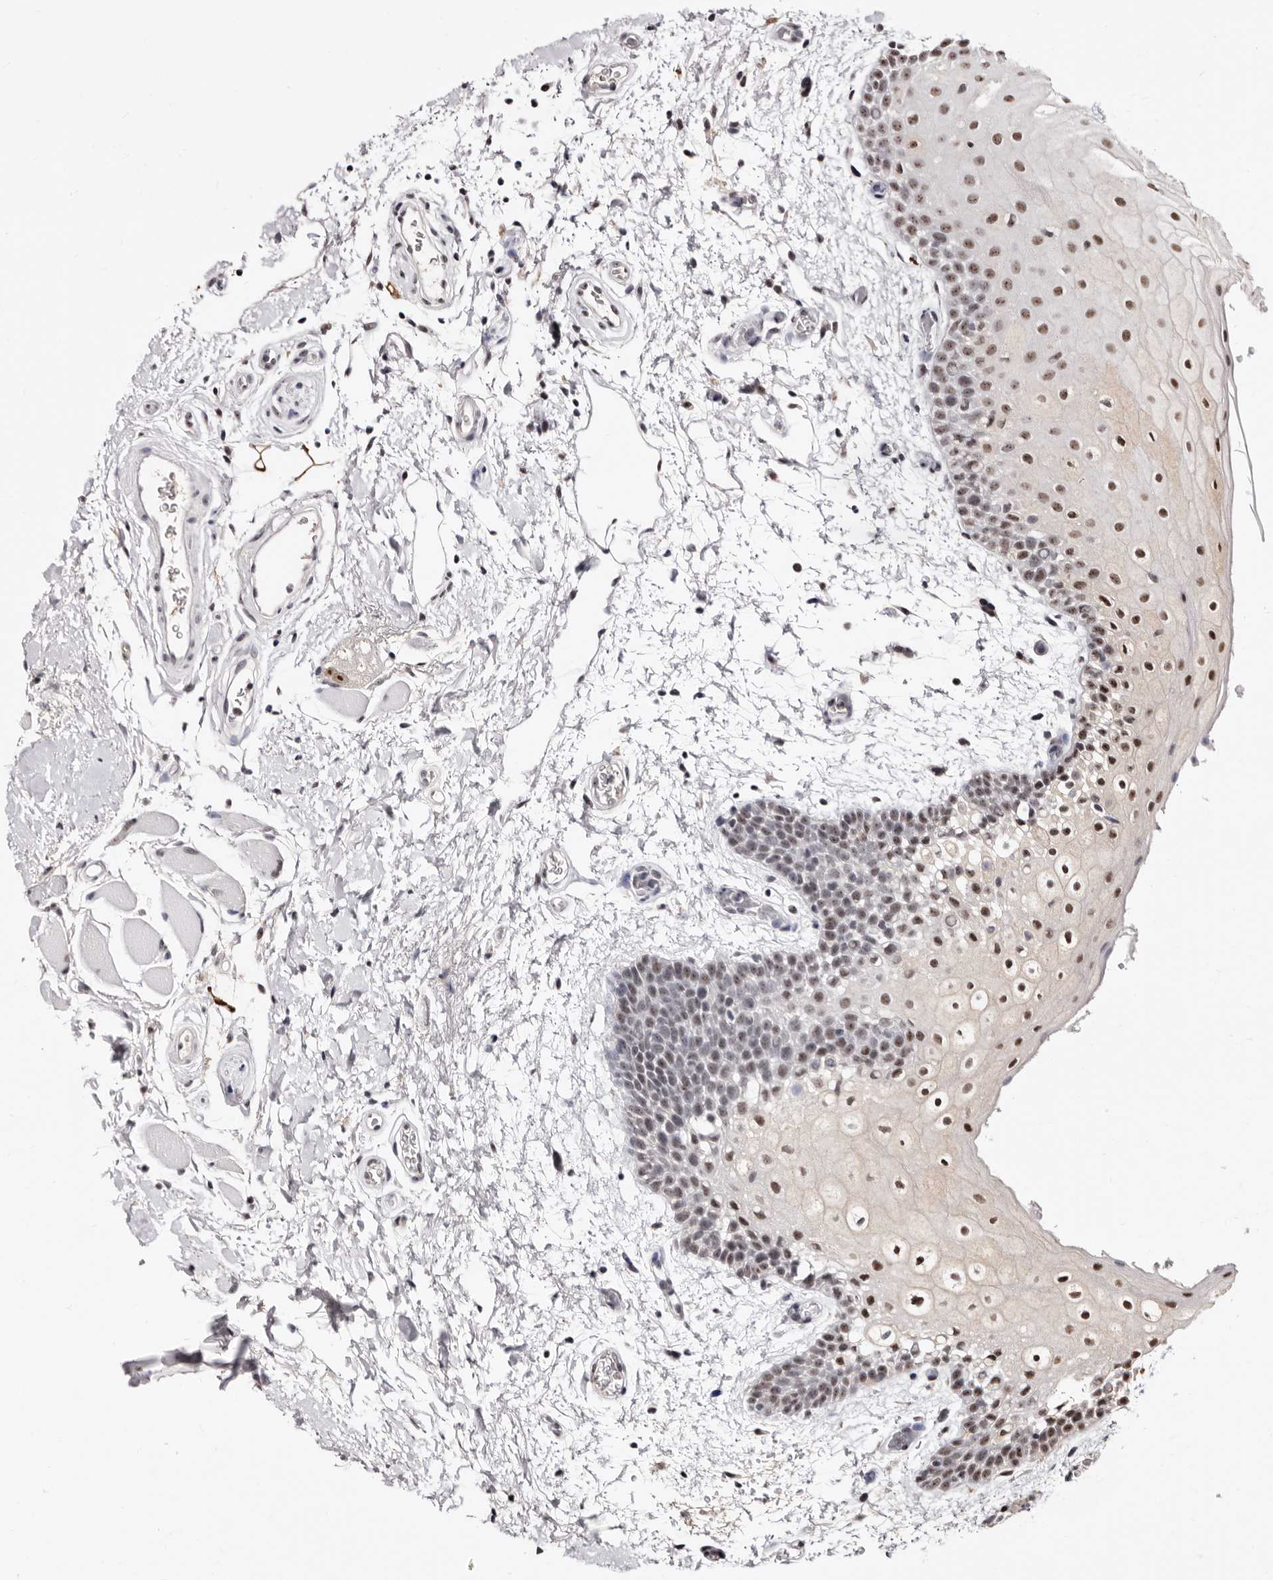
{"staining": {"intensity": "moderate", "quantity": ">75%", "location": "nuclear"}, "tissue": "oral mucosa", "cell_type": "Squamous epithelial cells", "image_type": "normal", "snomed": [{"axis": "morphology", "description": "Normal tissue, NOS"}, {"axis": "topography", "description": "Oral tissue"}], "caption": "An image of human oral mucosa stained for a protein displays moderate nuclear brown staining in squamous epithelial cells. The staining was performed using DAB, with brown indicating positive protein expression. Nuclei are stained blue with hematoxylin.", "gene": "ANAPC11", "patient": {"sex": "male", "age": 62}}